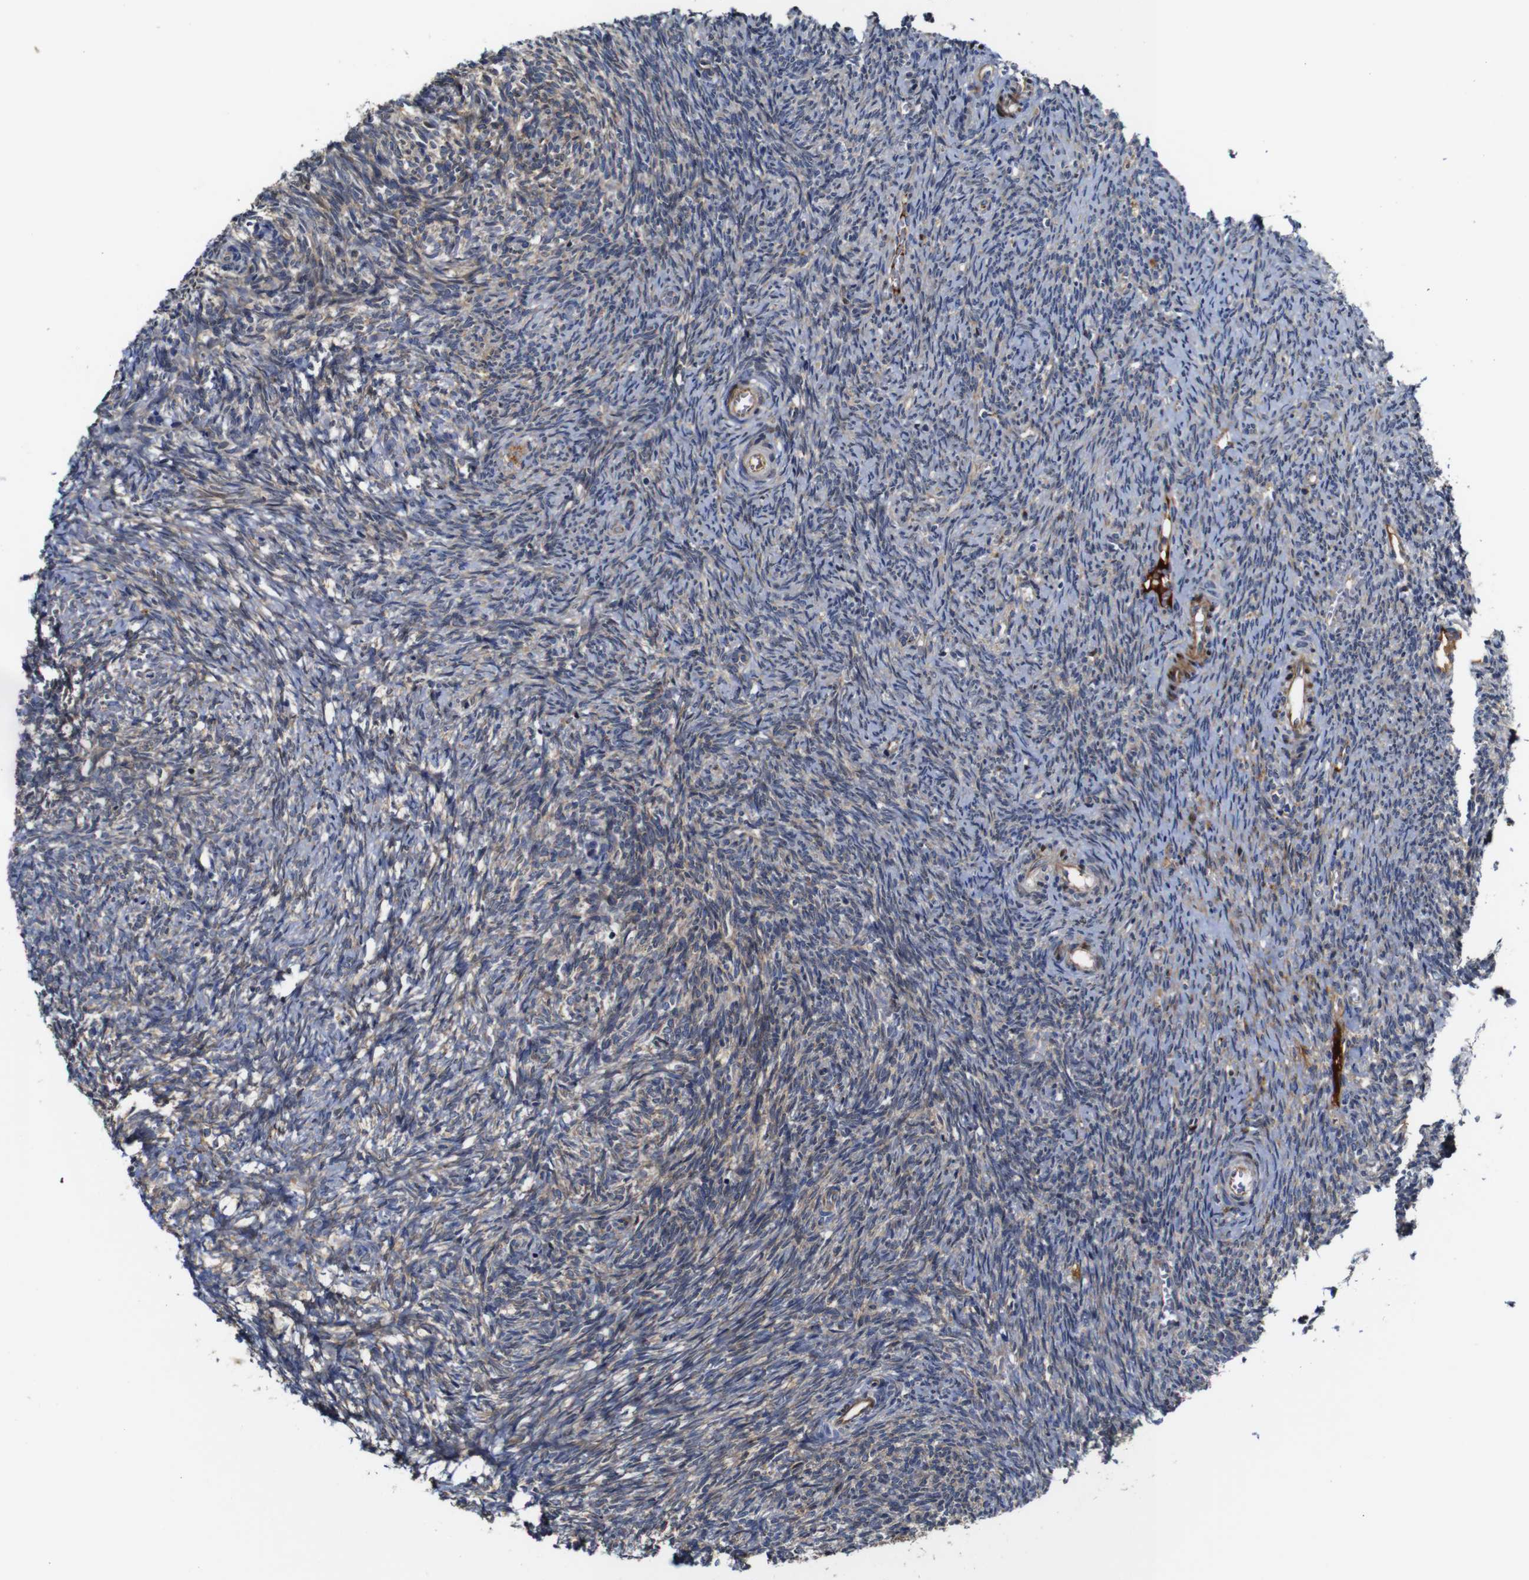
{"staining": {"intensity": "moderate", "quantity": "25%-75%", "location": "cytoplasmic/membranous"}, "tissue": "ovary", "cell_type": "Ovarian stroma cells", "image_type": "normal", "snomed": [{"axis": "morphology", "description": "Normal tissue, NOS"}, {"axis": "topography", "description": "Ovary"}], "caption": "Brown immunohistochemical staining in benign human ovary exhibits moderate cytoplasmic/membranous staining in approximately 25%-75% of ovarian stroma cells. The protein is stained brown, and the nuclei are stained in blue (DAB IHC with brightfield microscopy, high magnification).", "gene": "CLCC1", "patient": {"sex": "female", "age": 41}}